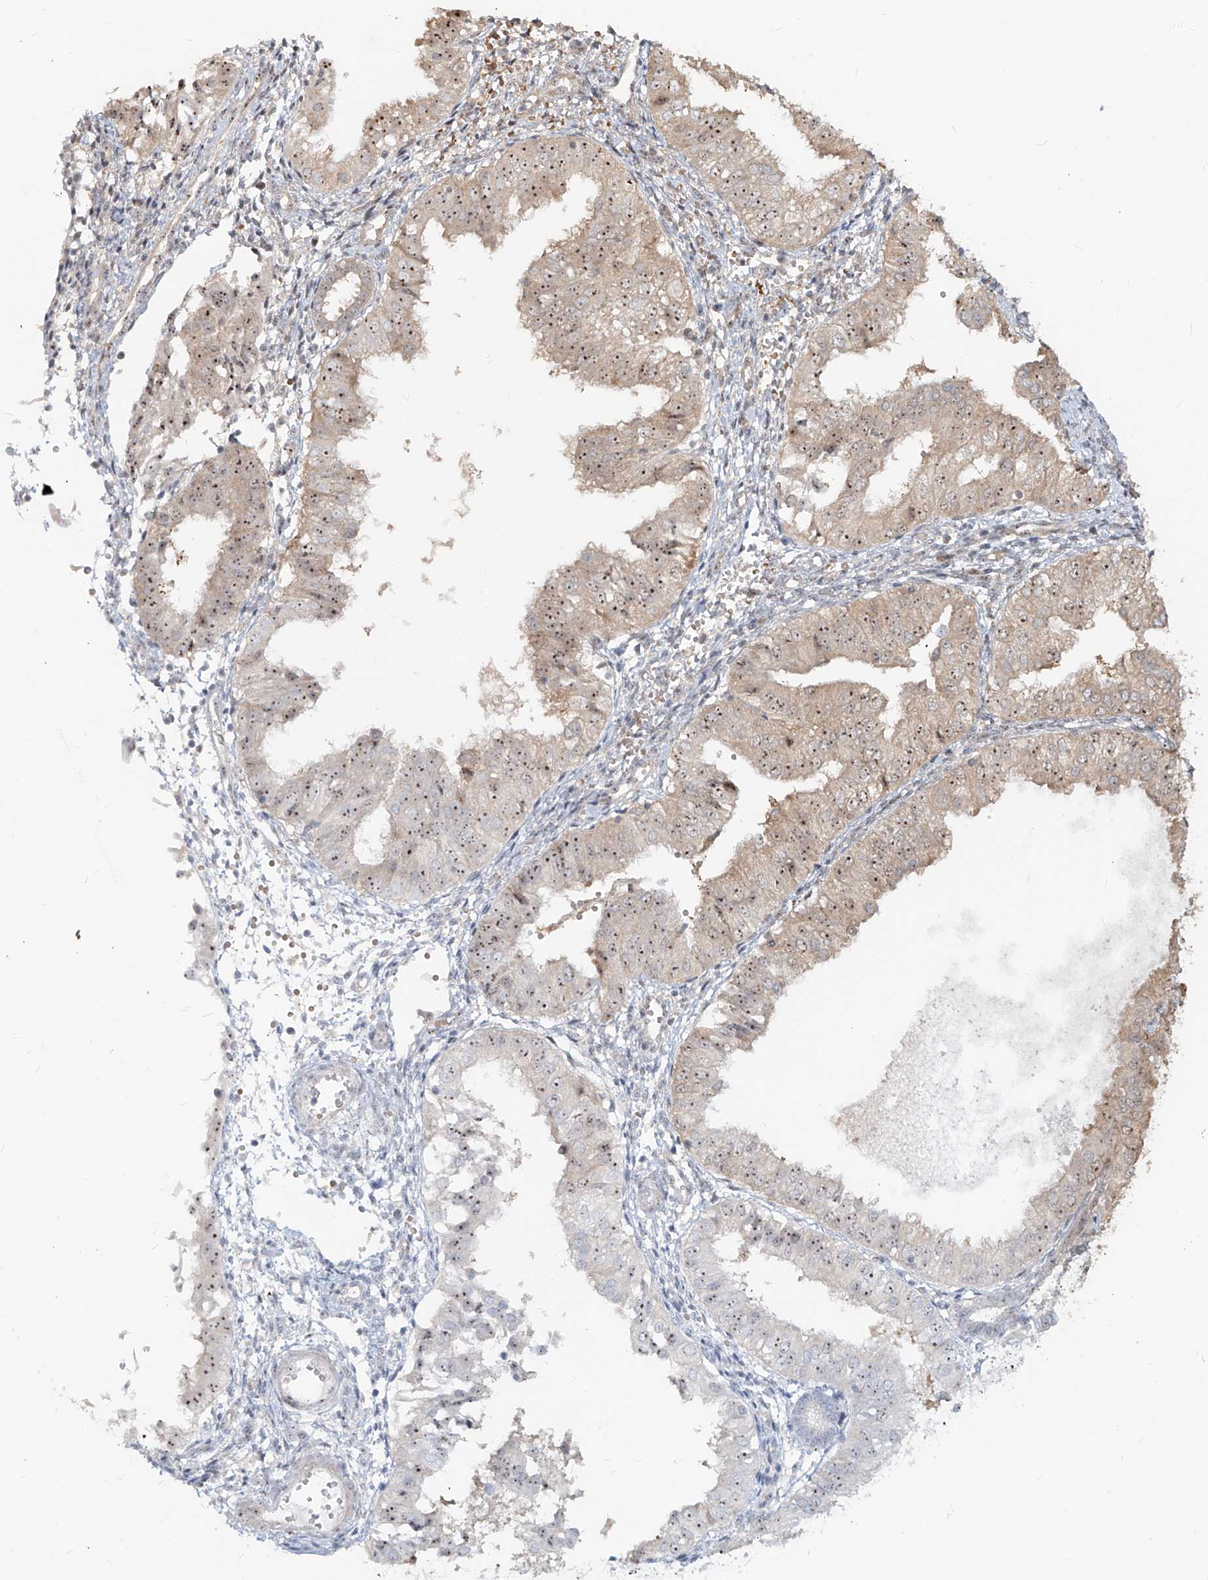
{"staining": {"intensity": "moderate", "quantity": ">75%", "location": "cytoplasmic/membranous,nuclear"}, "tissue": "endometrial cancer", "cell_type": "Tumor cells", "image_type": "cancer", "snomed": [{"axis": "morphology", "description": "Normal tissue, NOS"}, {"axis": "morphology", "description": "Adenocarcinoma, NOS"}, {"axis": "topography", "description": "Endometrium"}], "caption": "This micrograph reveals immunohistochemistry (IHC) staining of endometrial cancer, with medium moderate cytoplasmic/membranous and nuclear staining in approximately >75% of tumor cells.", "gene": "BYSL", "patient": {"sex": "female", "age": 53}}